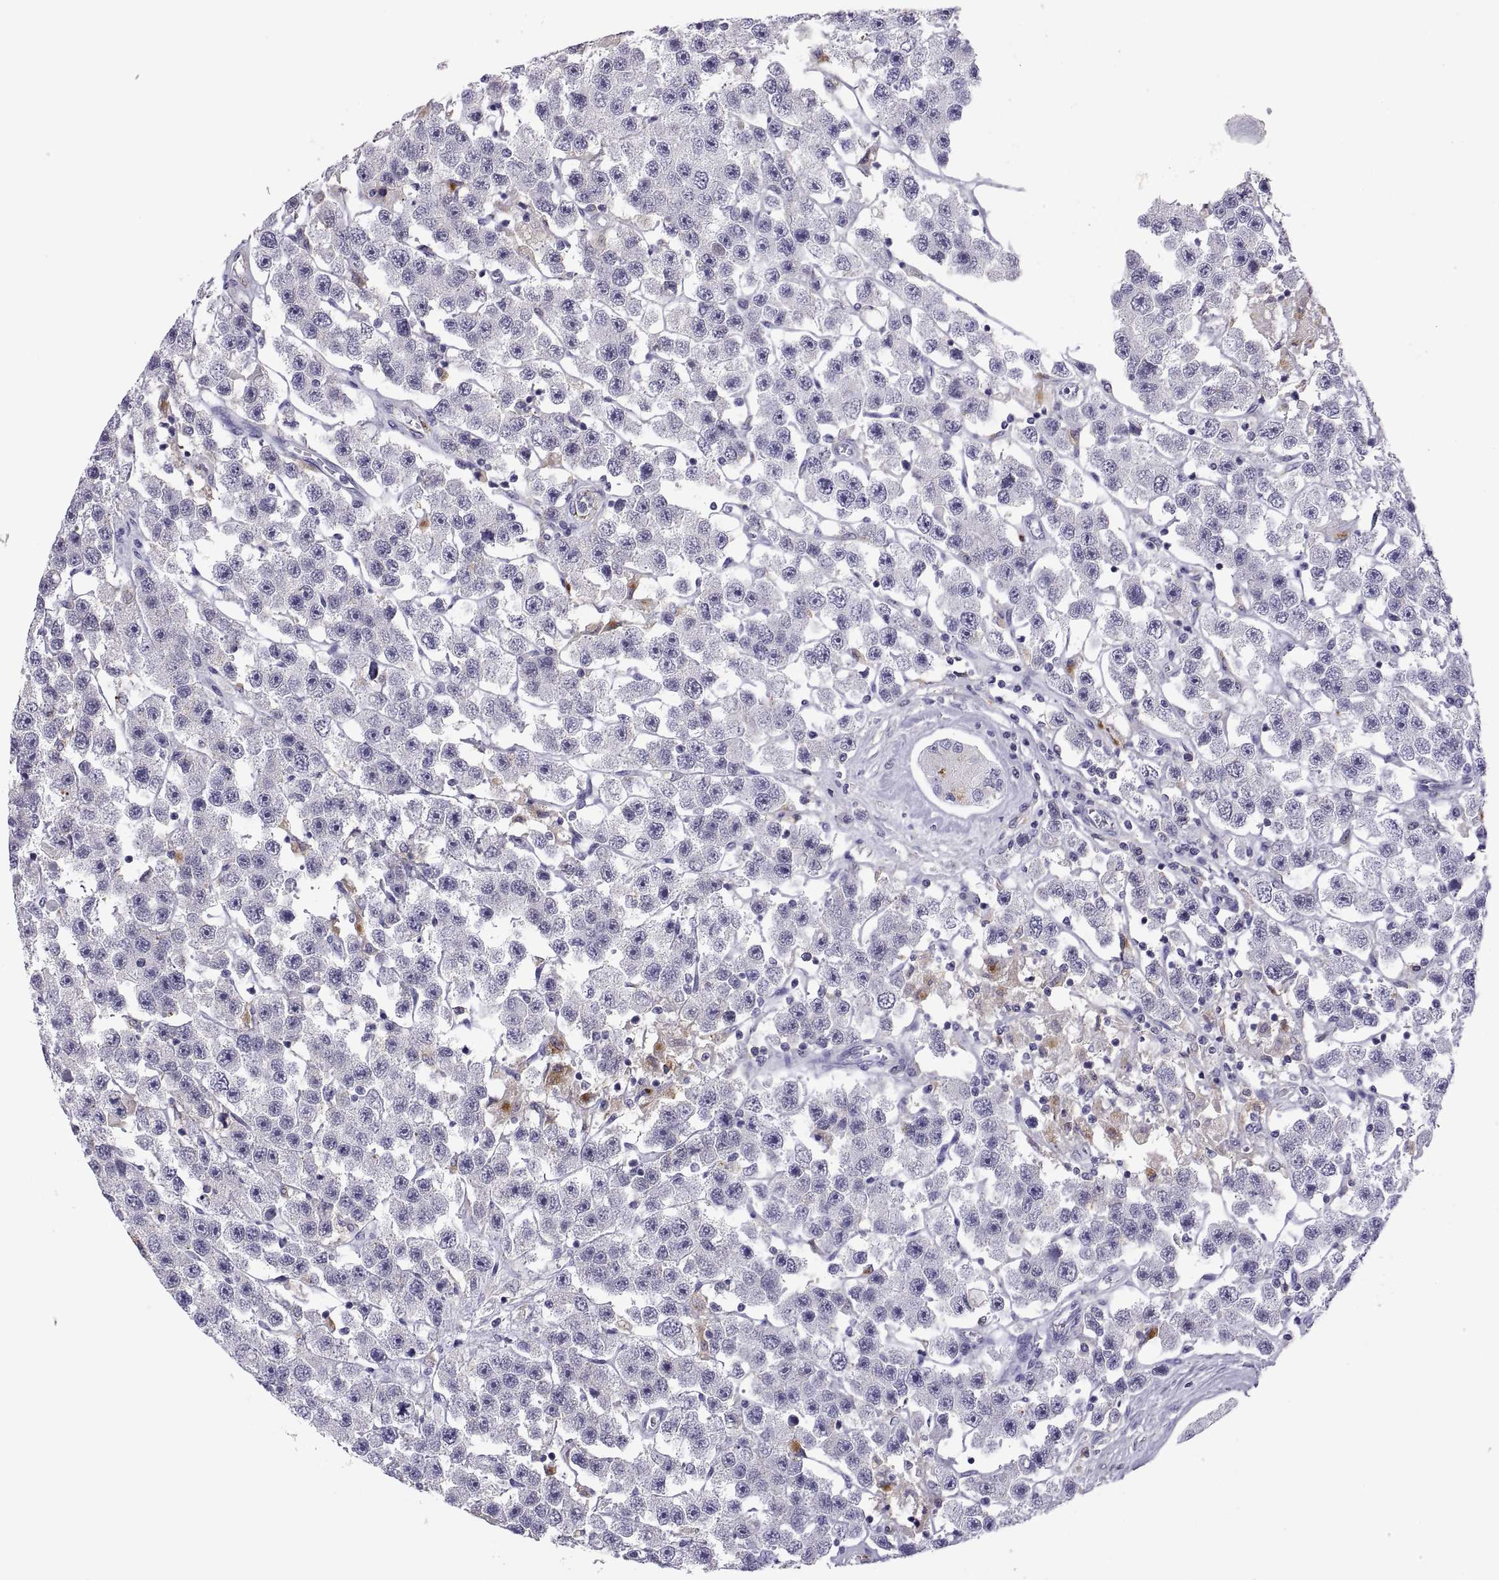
{"staining": {"intensity": "negative", "quantity": "none", "location": "none"}, "tissue": "testis cancer", "cell_type": "Tumor cells", "image_type": "cancer", "snomed": [{"axis": "morphology", "description": "Seminoma, NOS"}, {"axis": "topography", "description": "Testis"}], "caption": "An image of testis cancer (seminoma) stained for a protein displays no brown staining in tumor cells. (IHC, brightfield microscopy, high magnification).", "gene": "RGS19", "patient": {"sex": "male", "age": 45}}